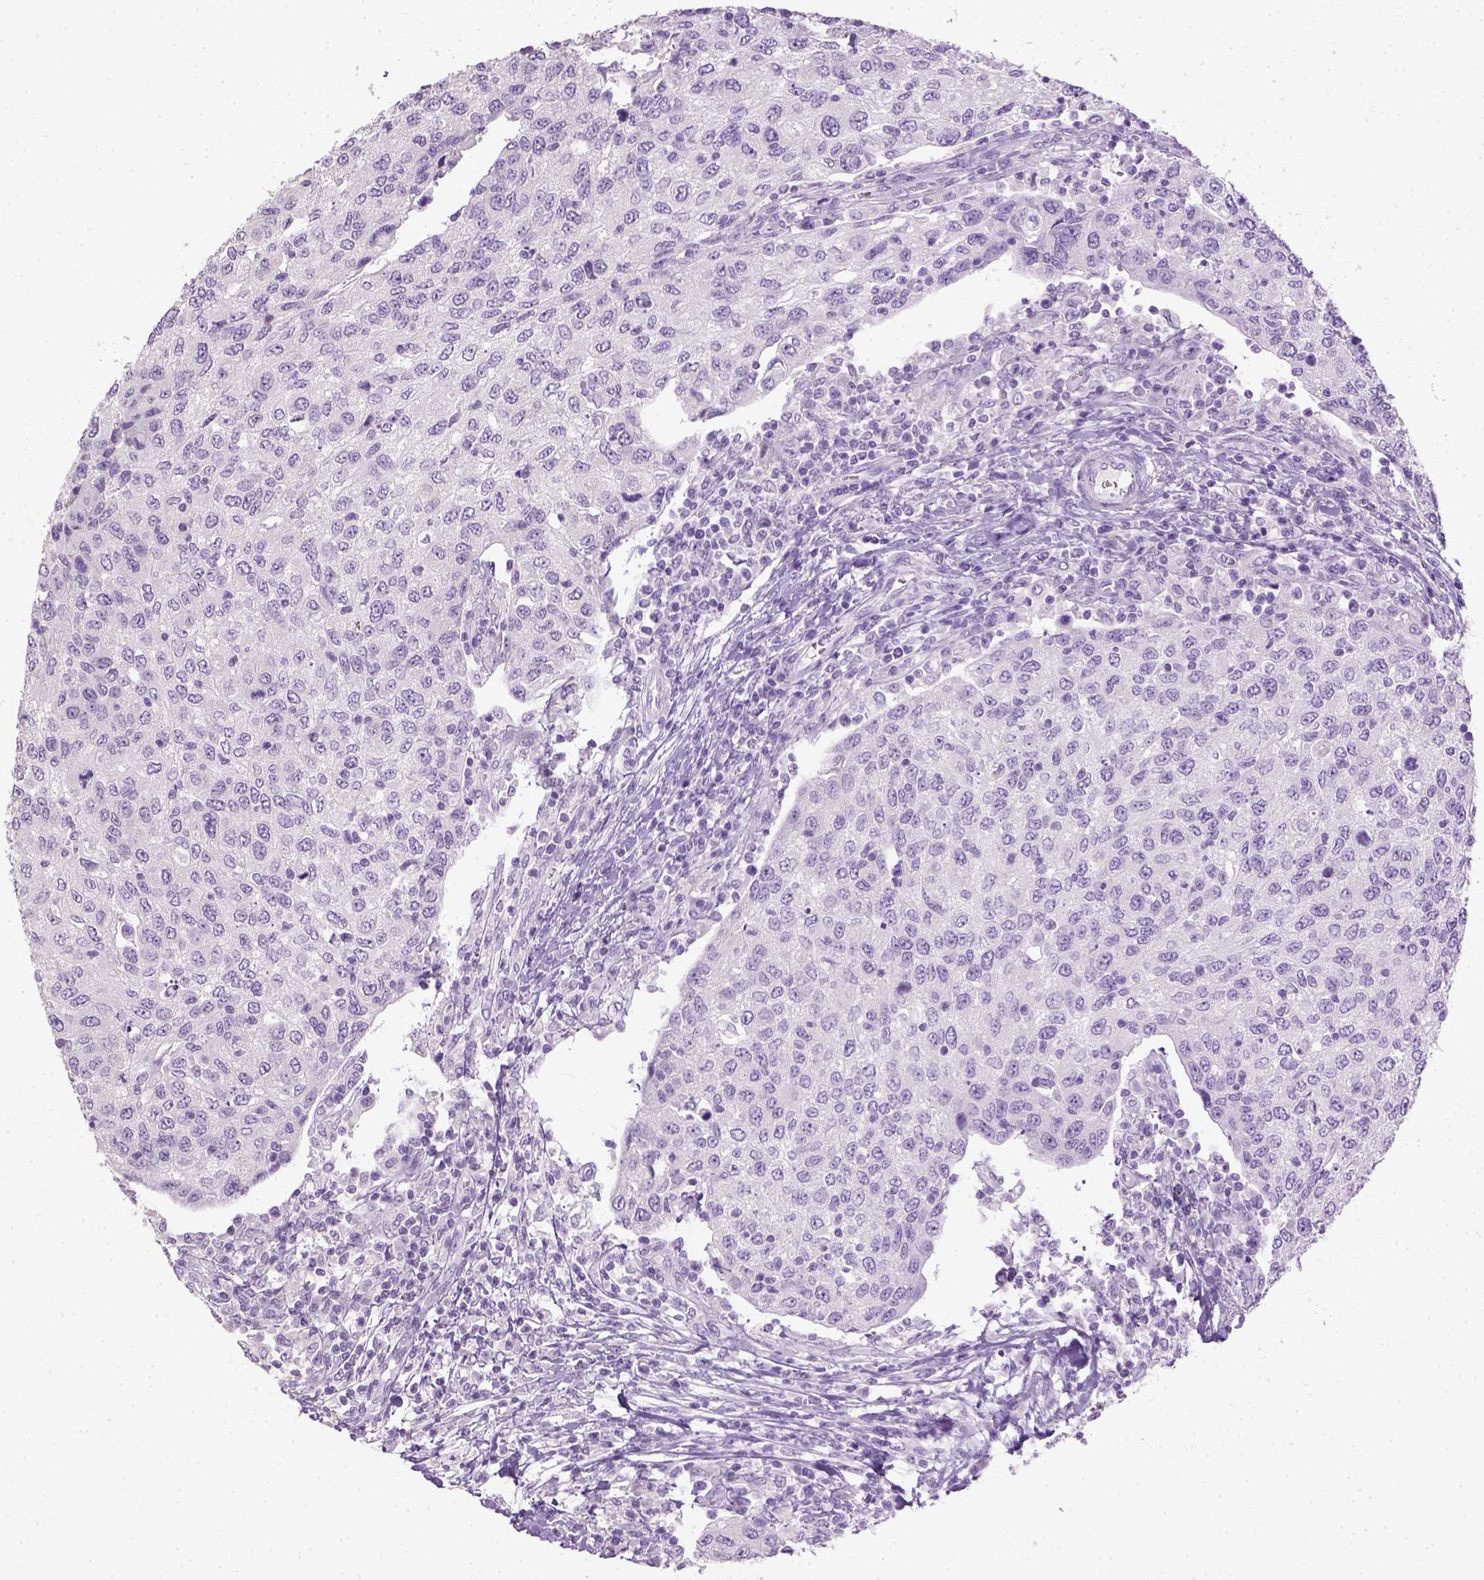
{"staining": {"intensity": "negative", "quantity": "none", "location": "none"}, "tissue": "urothelial cancer", "cell_type": "Tumor cells", "image_type": "cancer", "snomed": [{"axis": "morphology", "description": "Urothelial carcinoma, High grade"}, {"axis": "topography", "description": "Urinary bladder"}], "caption": "IHC photomicrograph of human urothelial cancer stained for a protein (brown), which shows no expression in tumor cells.", "gene": "CYP24A1", "patient": {"sex": "female", "age": 78}}